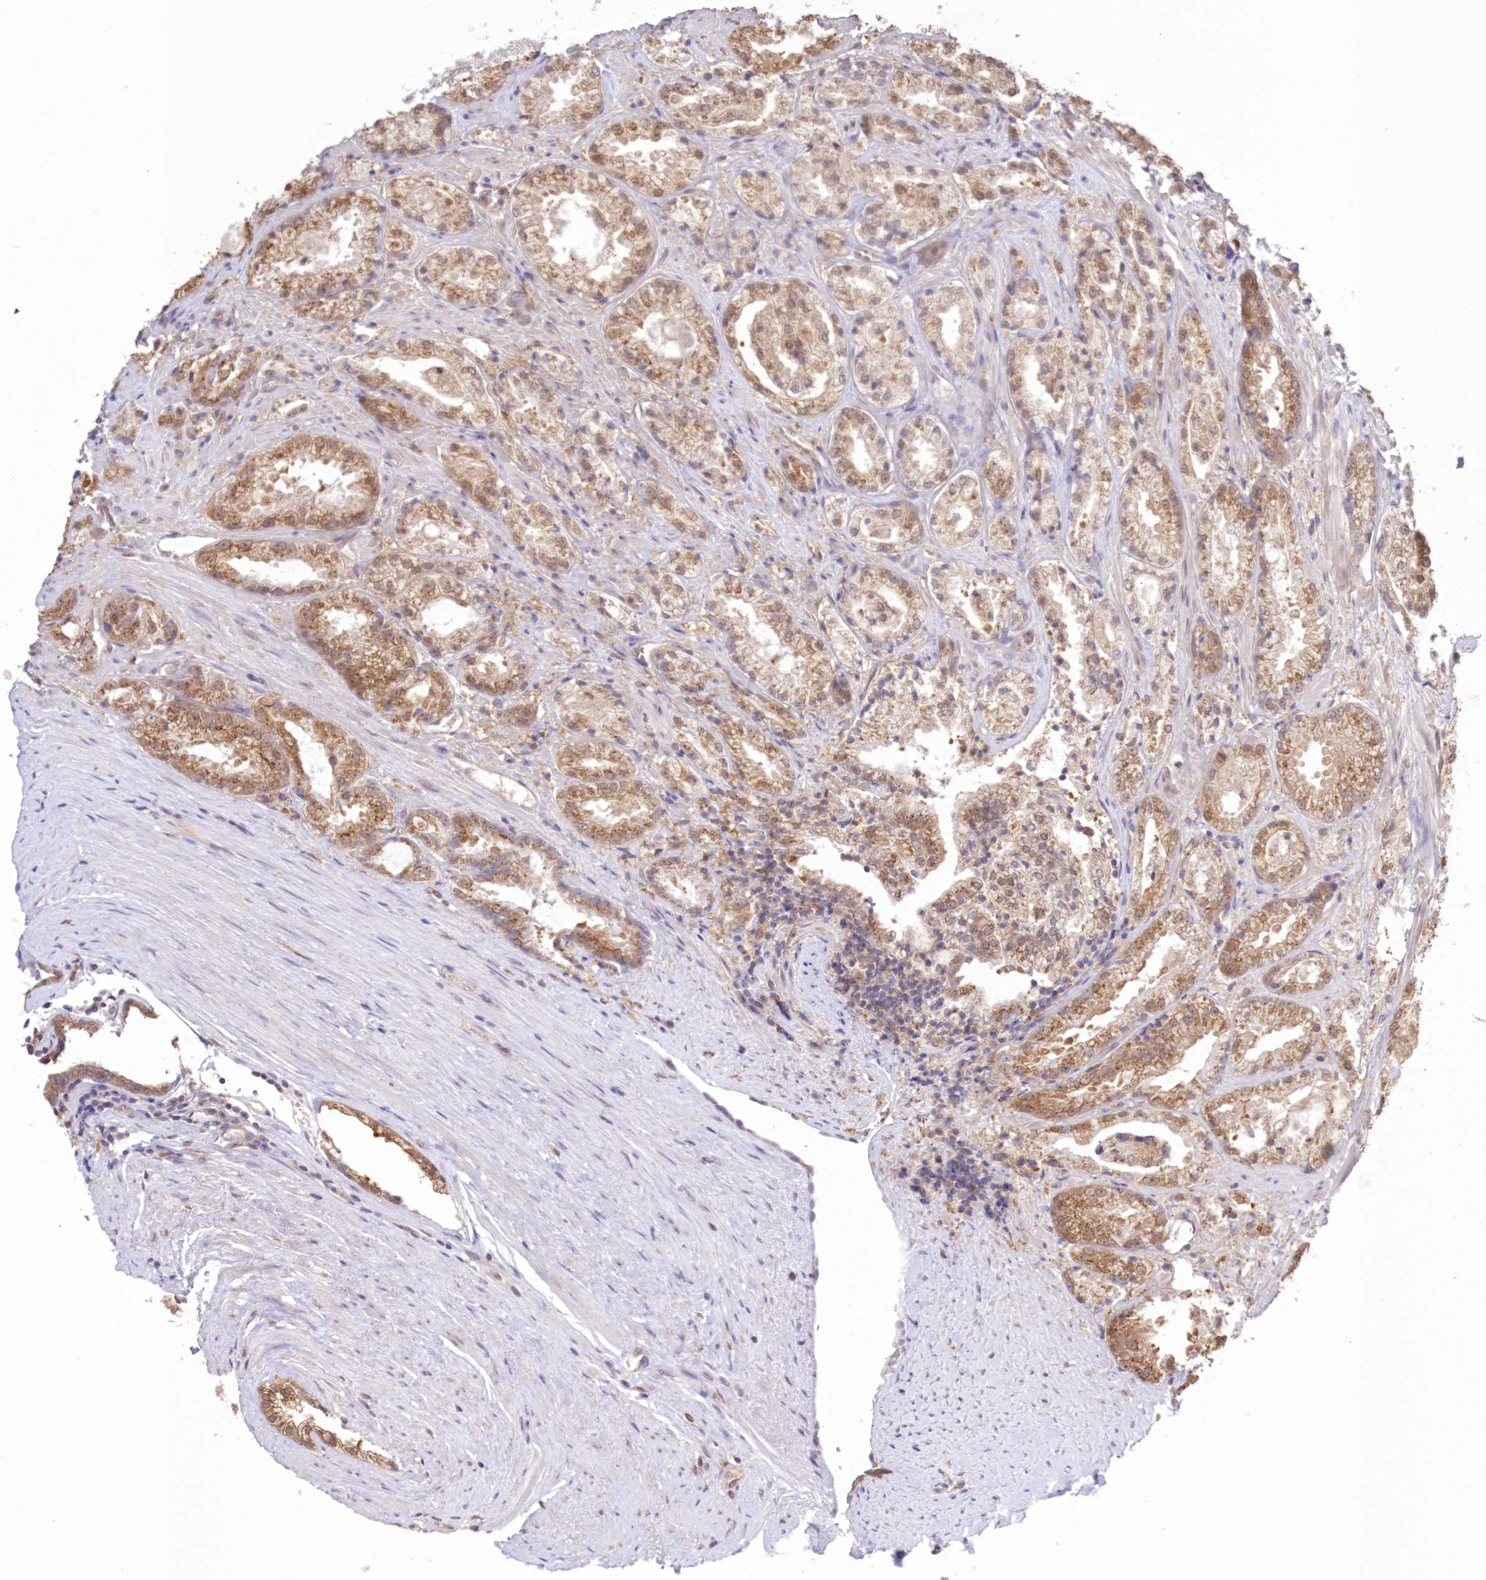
{"staining": {"intensity": "moderate", "quantity": ">75%", "location": "cytoplasmic/membranous,nuclear"}, "tissue": "prostate cancer", "cell_type": "Tumor cells", "image_type": "cancer", "snomed": [{"axis": "morphology", "description": "Adenocarcinoma, High grade"}, {"axis": "topography", "description": "Prostate"}], "caption": "This histopathology image displays IHC staining of prostate cancer (adenocarcinoma (high-grade)), with medium moderate cytoplasmic/membranous and nuclear expression in about >75% of tumor cells.", "gene": "RNPEP", "patient": {"sex": "male", "age": 73}}